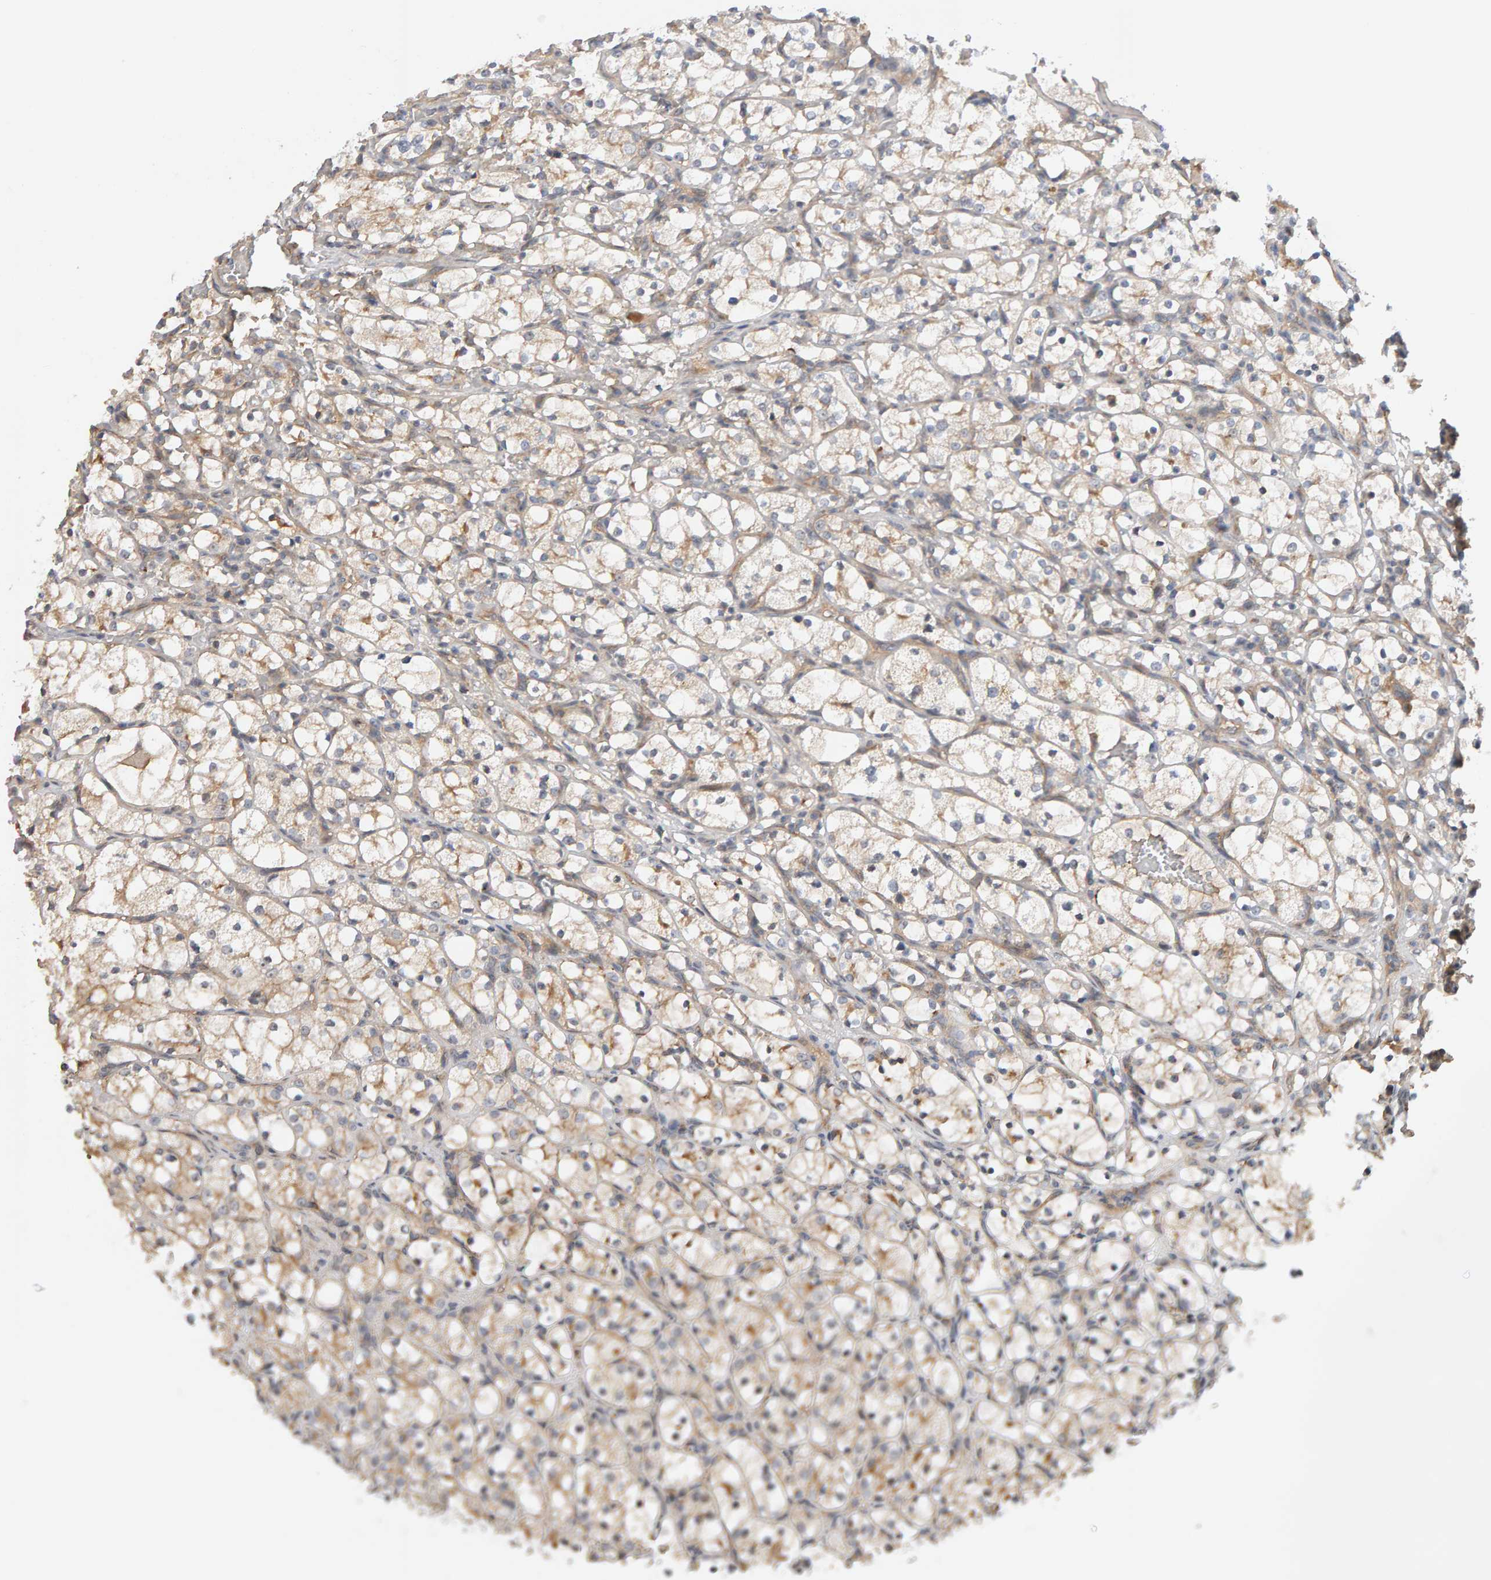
{"staining": {"intensity": "weak", "quantity": "25%-75%", "location": "cytoplasmic/membranous"}, "tissue": "renal cancer", "cell_type": "Tumor cells", "image_type": "cancer", "snomed": [{"axis": "morphology", "description": "Adenocarcinoma, NOS"}, {"axis": "topography", "description": "Kidney"}], "caption": "An image of human renal cancer (adenocarcinoma) stained for a protein demonstrates weak cytoplasmic/membranous brown staining in tumor cells. Nuclei are stained in blue.", "gene": "PPP1R16A", "patient": {"sex": "female", "age": 69}}